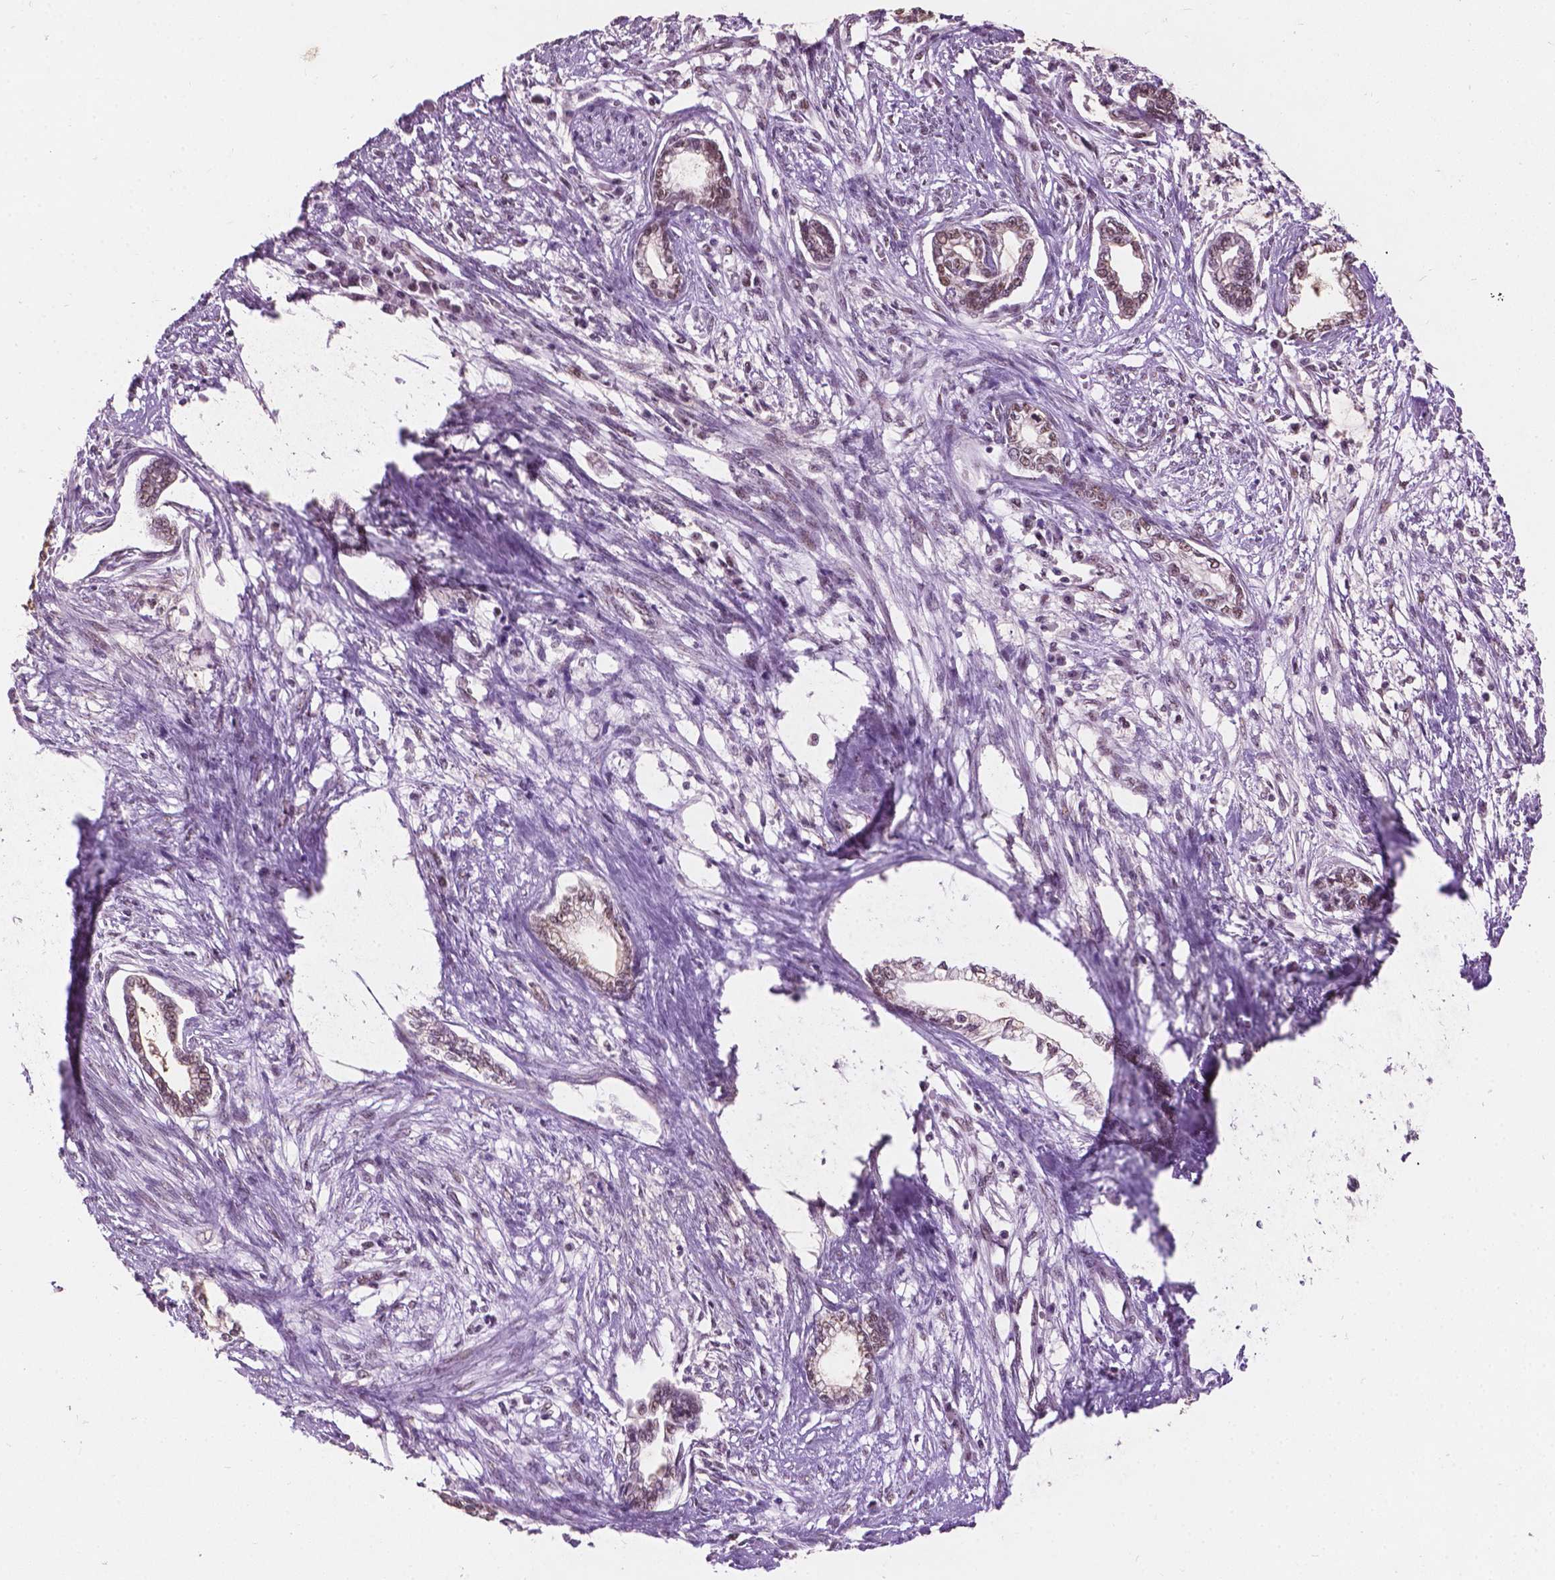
{"staining": {"intensity": "weak", "quantity": ">75%", "location": "nuclear"}, "tissue": "cervical cancer", "cell_type": "Tumor cells", "image_type": "cancer", "snomed": [{"axis": "morphology", "description": "Adenocarcinoma, NOS"}, {"axis": "topography", "description": "Cervix"}], "caption": "Approximately >75% of tumor cells in human cervical cancer (adenocarcinoma) exhibit weak nuclear protein expression as visualized by brown immunohistochemical staining.", "gene": "COIL", "patient": {"sex": "female", "age": 62}}